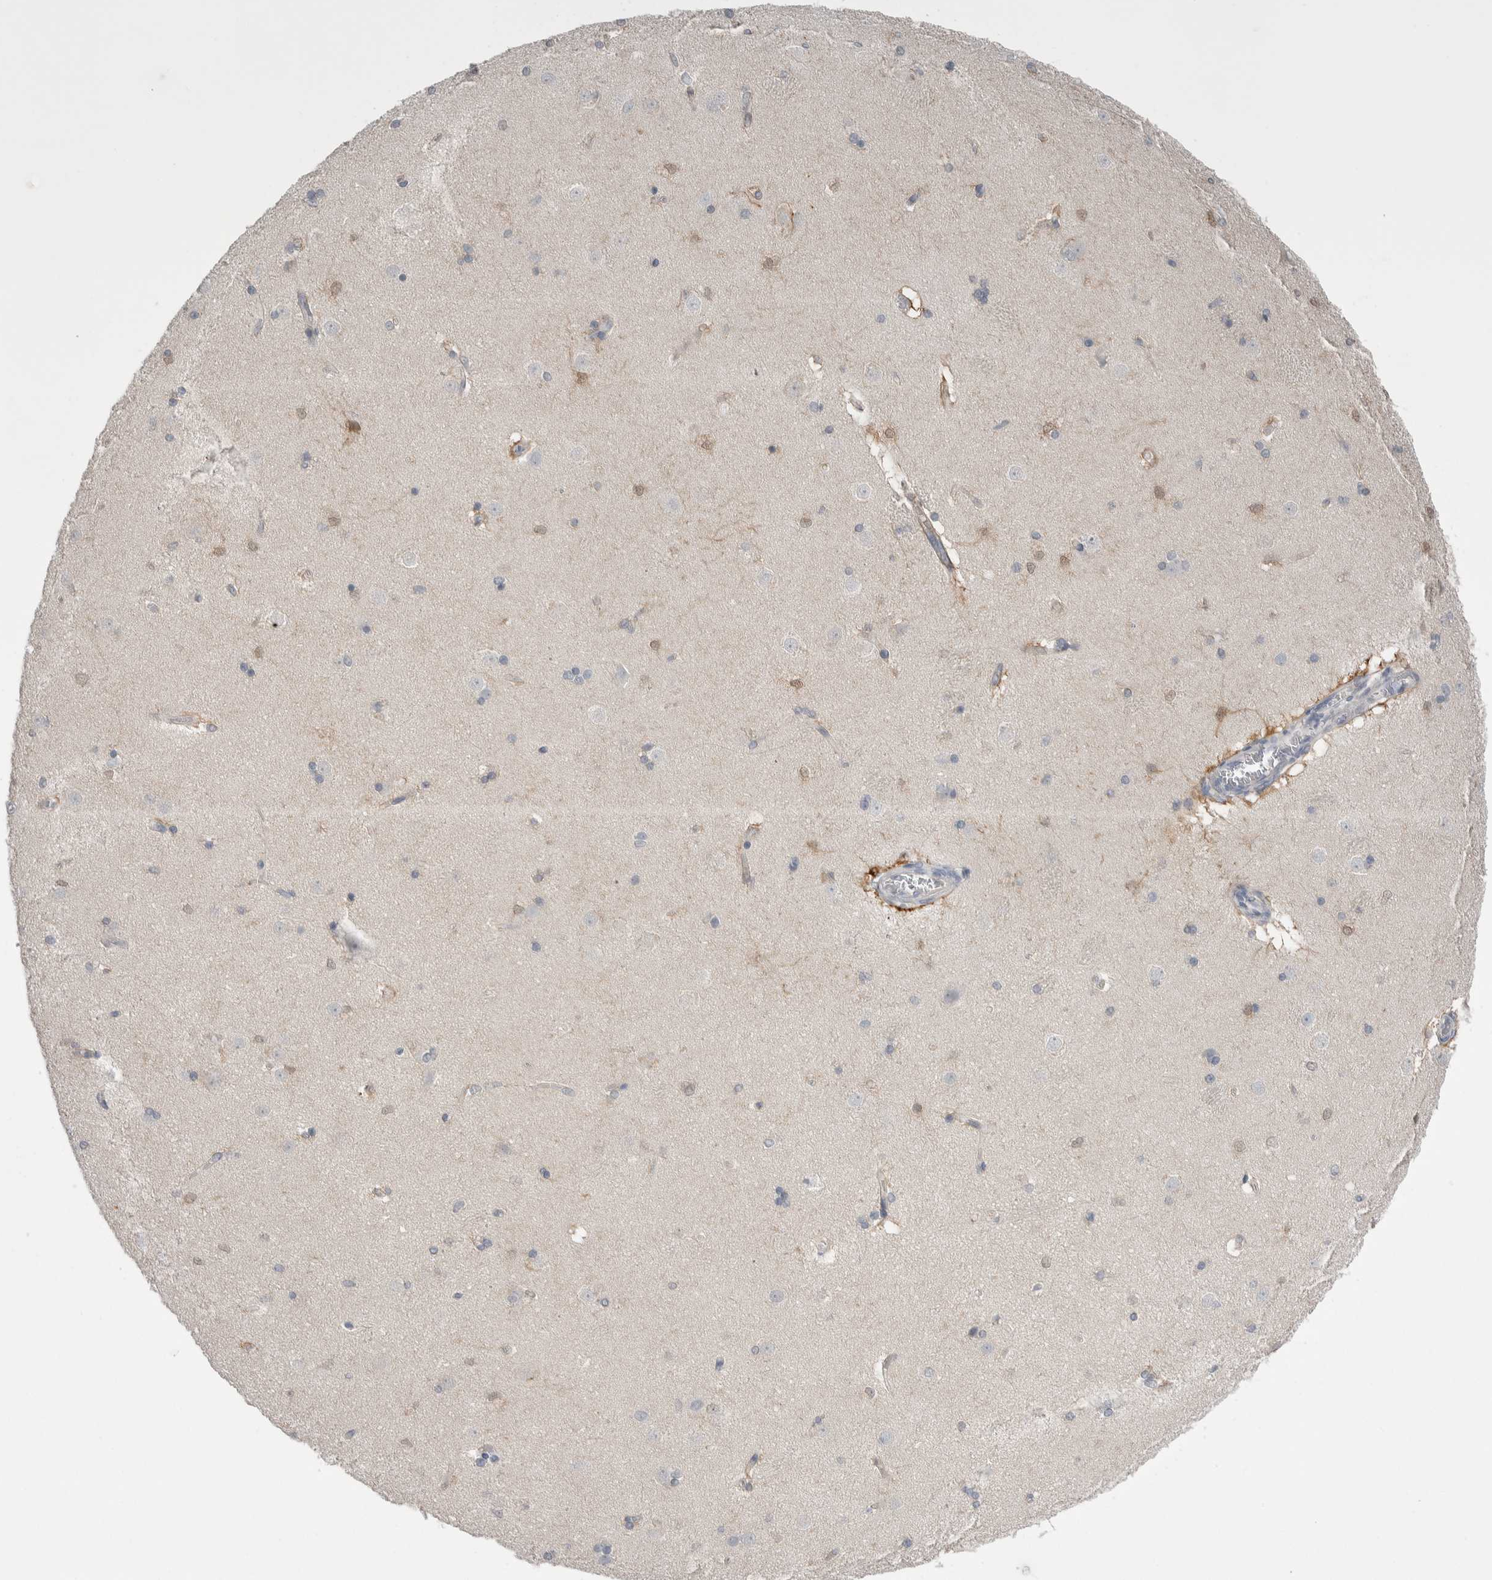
{"staining": {"intensity": "moderate", "quantity": "<25%", "location": "cytoplasmic/membranous,nuclear"}, "tissue": "caudate", "cell_type": "Glial cells", "image_type": "normal", "snomed": [{"axis": "morphology", "description": "Normal tissue, NOS"}, {"axis": "topography", "description": "Lateral ventricle wall"}], "caption": "Protein expression analysis of normal caudate demonstrates moderate cytoplasmic/membranous,nuclear positivity in about <25% of glial cells.", "gene": "HTATIP2", "patient": {"sex": "female", "age": 19}}